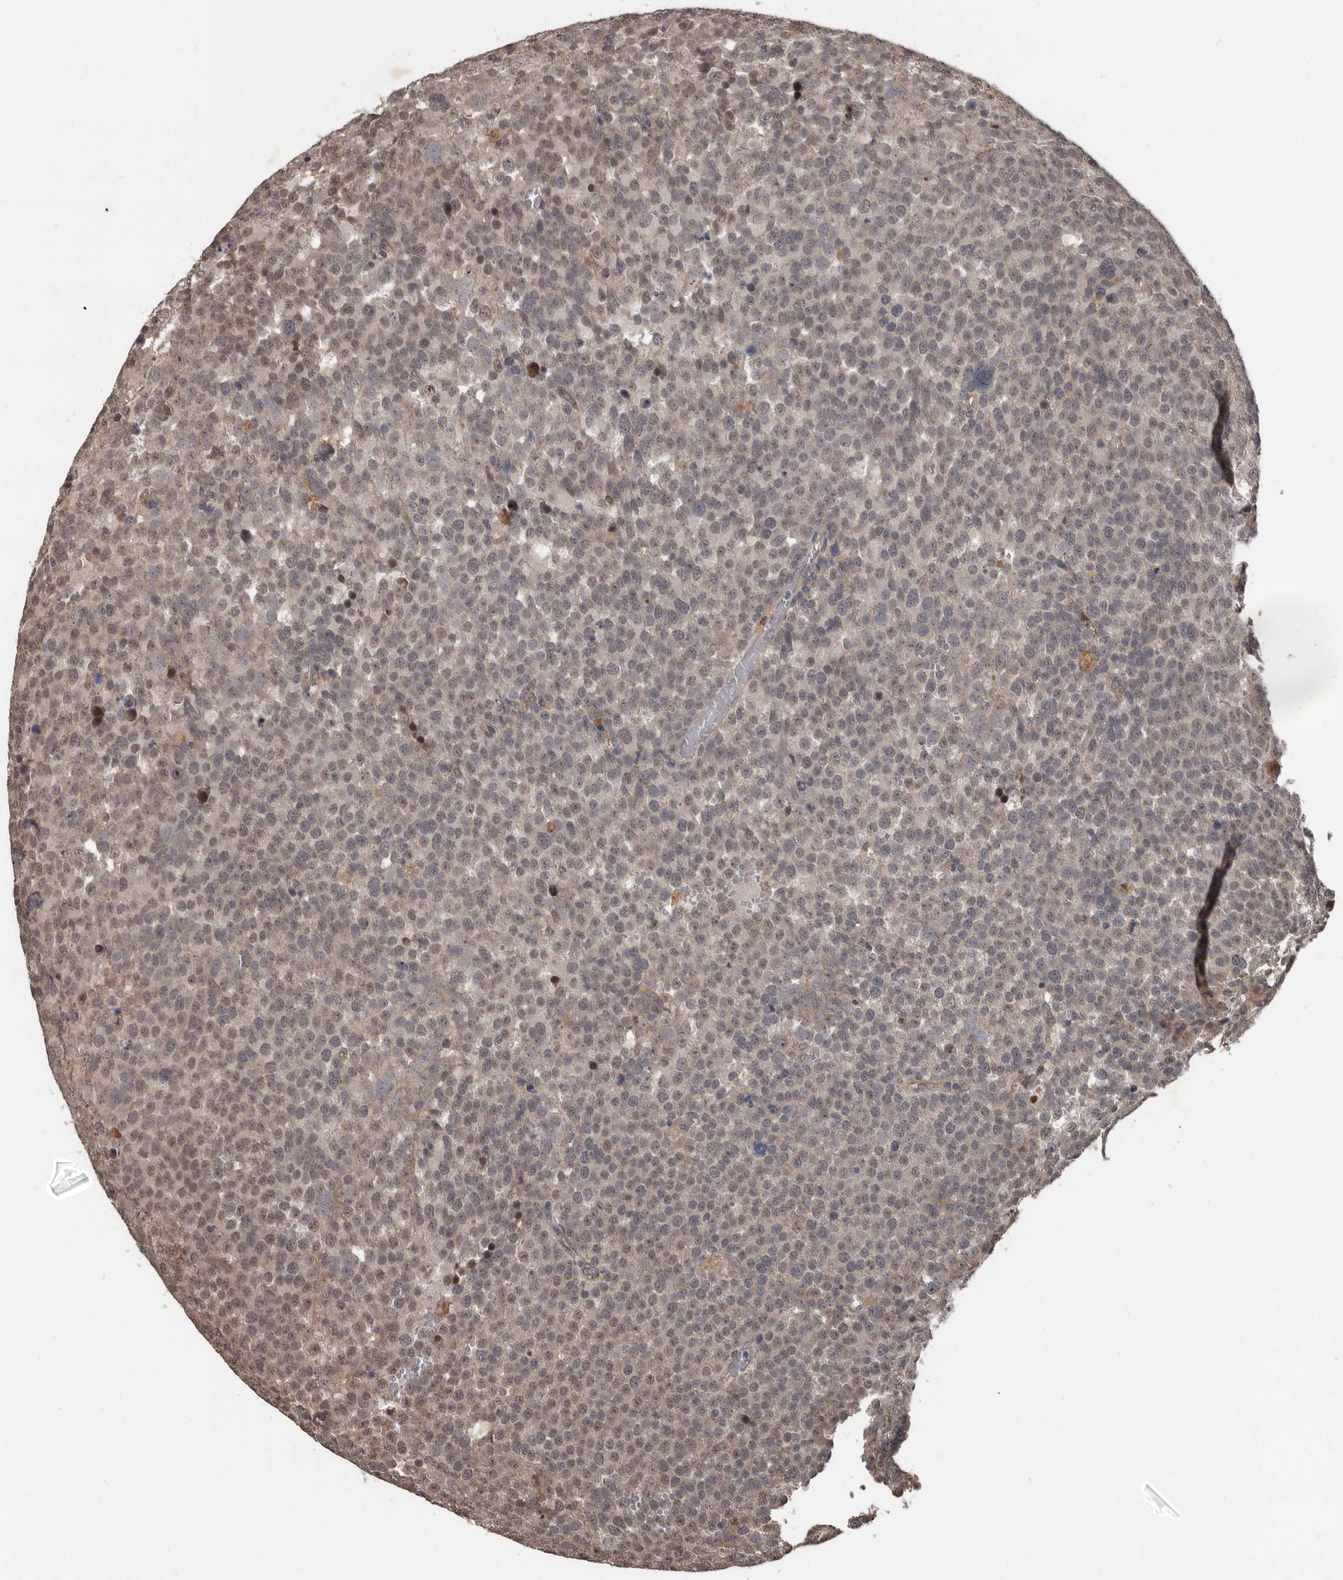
{"staining": {"intensity": "weak", "quantity": ">75%", "location": "nuclear"}, "tissue": "testis cancer", "cell_type": "Tumor cells", "image_type": "cancer", "snomed": [{"axis": "morphology", "description": "Seminoma, NOS"}, {"axis": "topography", "description": "Testis"}], "caption": "Testis cancer stained with immunohistochemistry shows weak nuclear positivity in about >75% of tumor cells.", "gene": "AHR", "patient": {"sex": "male", "age": 71}}